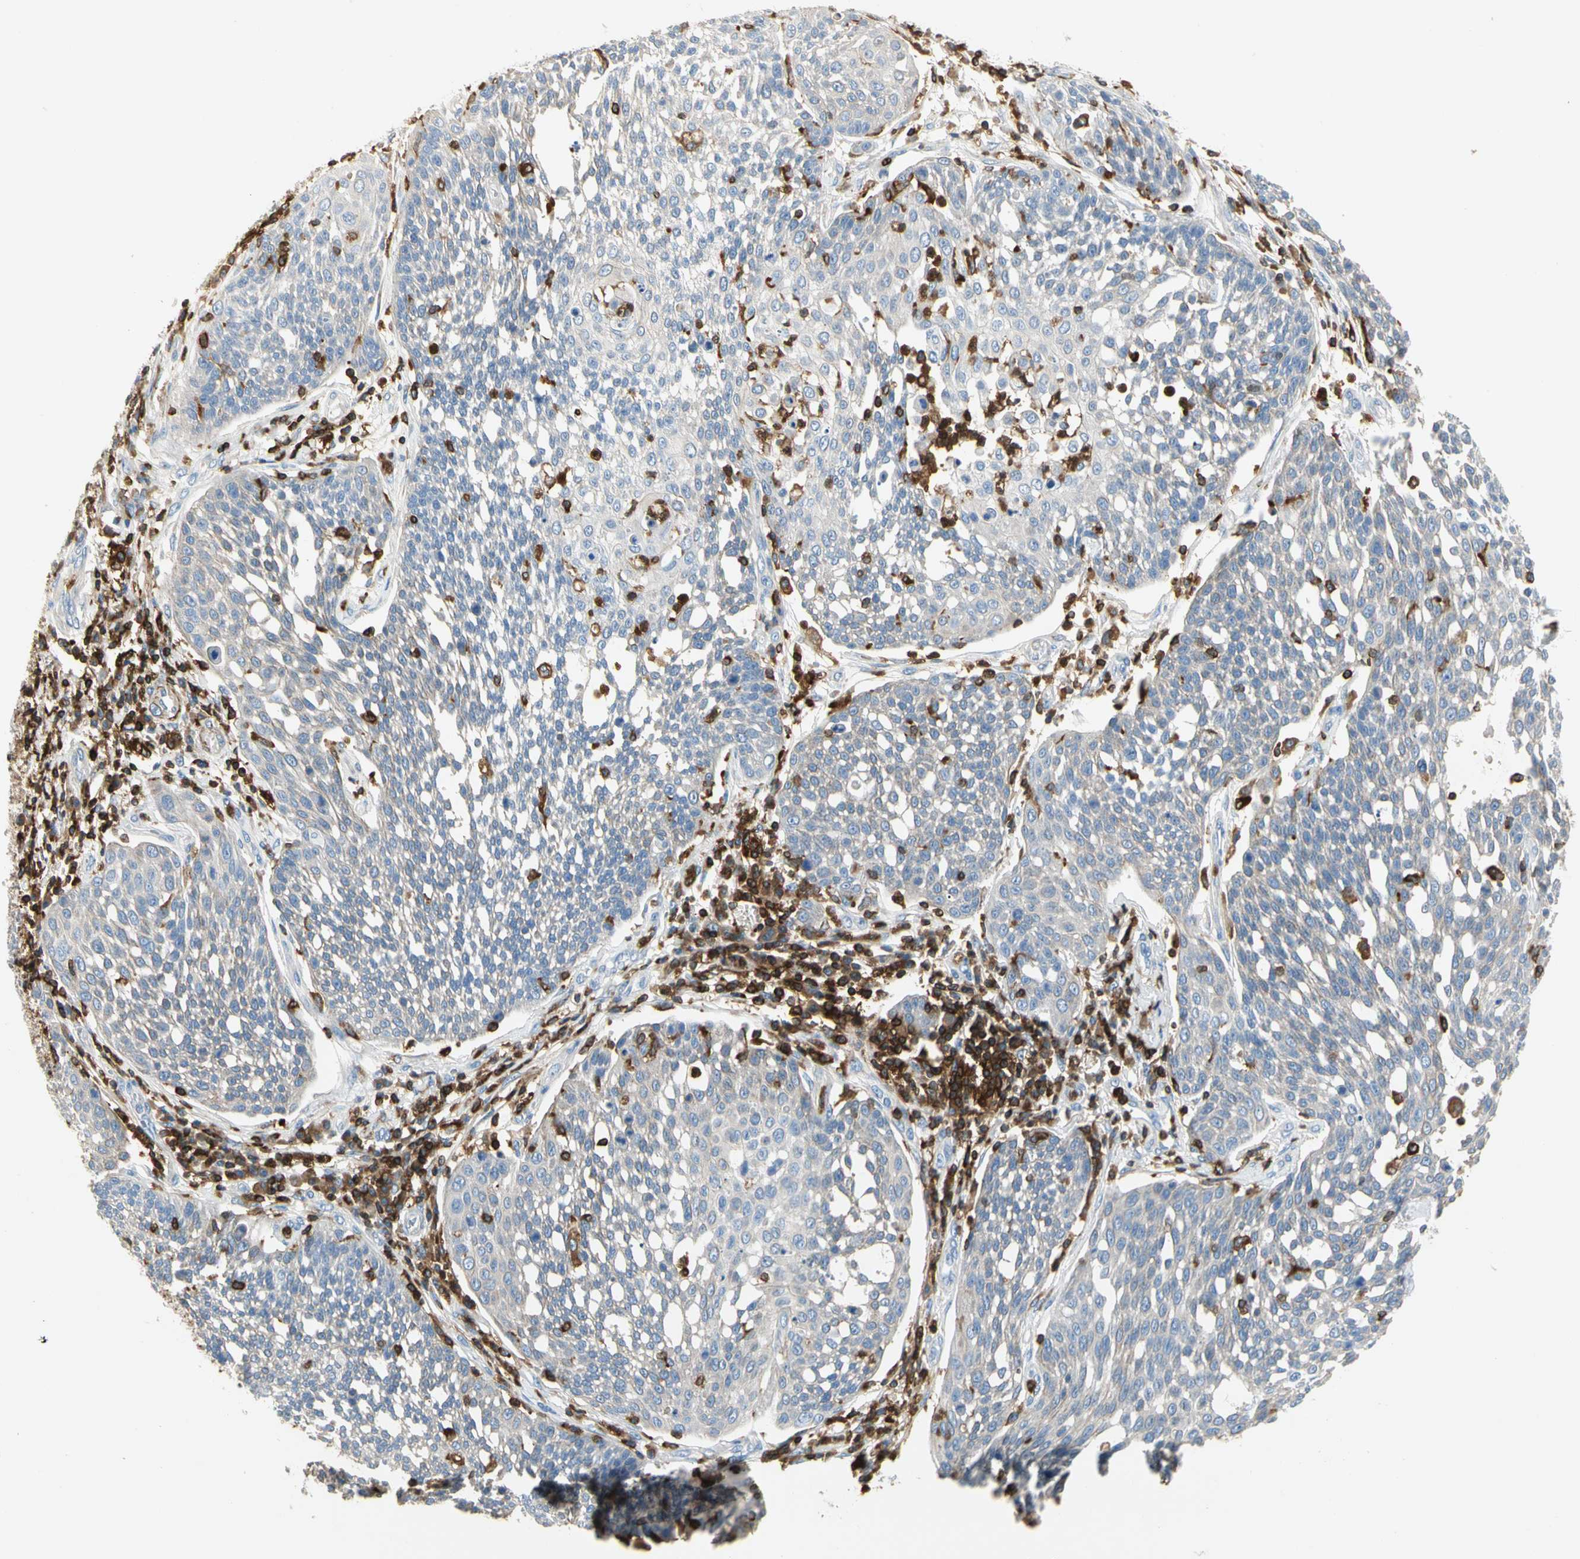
{"staining": {"intensity": "negative", "quantity": "none", "location": "none"}, "tissue": "cervical cancer", "cell_type": "Tumor cells", "image_type": "cancer", "snomed": [{"axis": "morphology", "description": "Squamous cell carcinoma, NOS"}, {"axis": "topography", "description": "Cervix"}], "caption": "A photomicrograph of cervical cancer (squamous cell carcinoma) stained for a protein demonstrates no brown staining in tumor cells. Brightfield microscopy of immunohistochemistry (IHC) stained with DAB (brown) and hematoxylin (blue), captured at high magnification.", "gene": "FMNL1", "patient": {"sex": "female", "age": 34}}